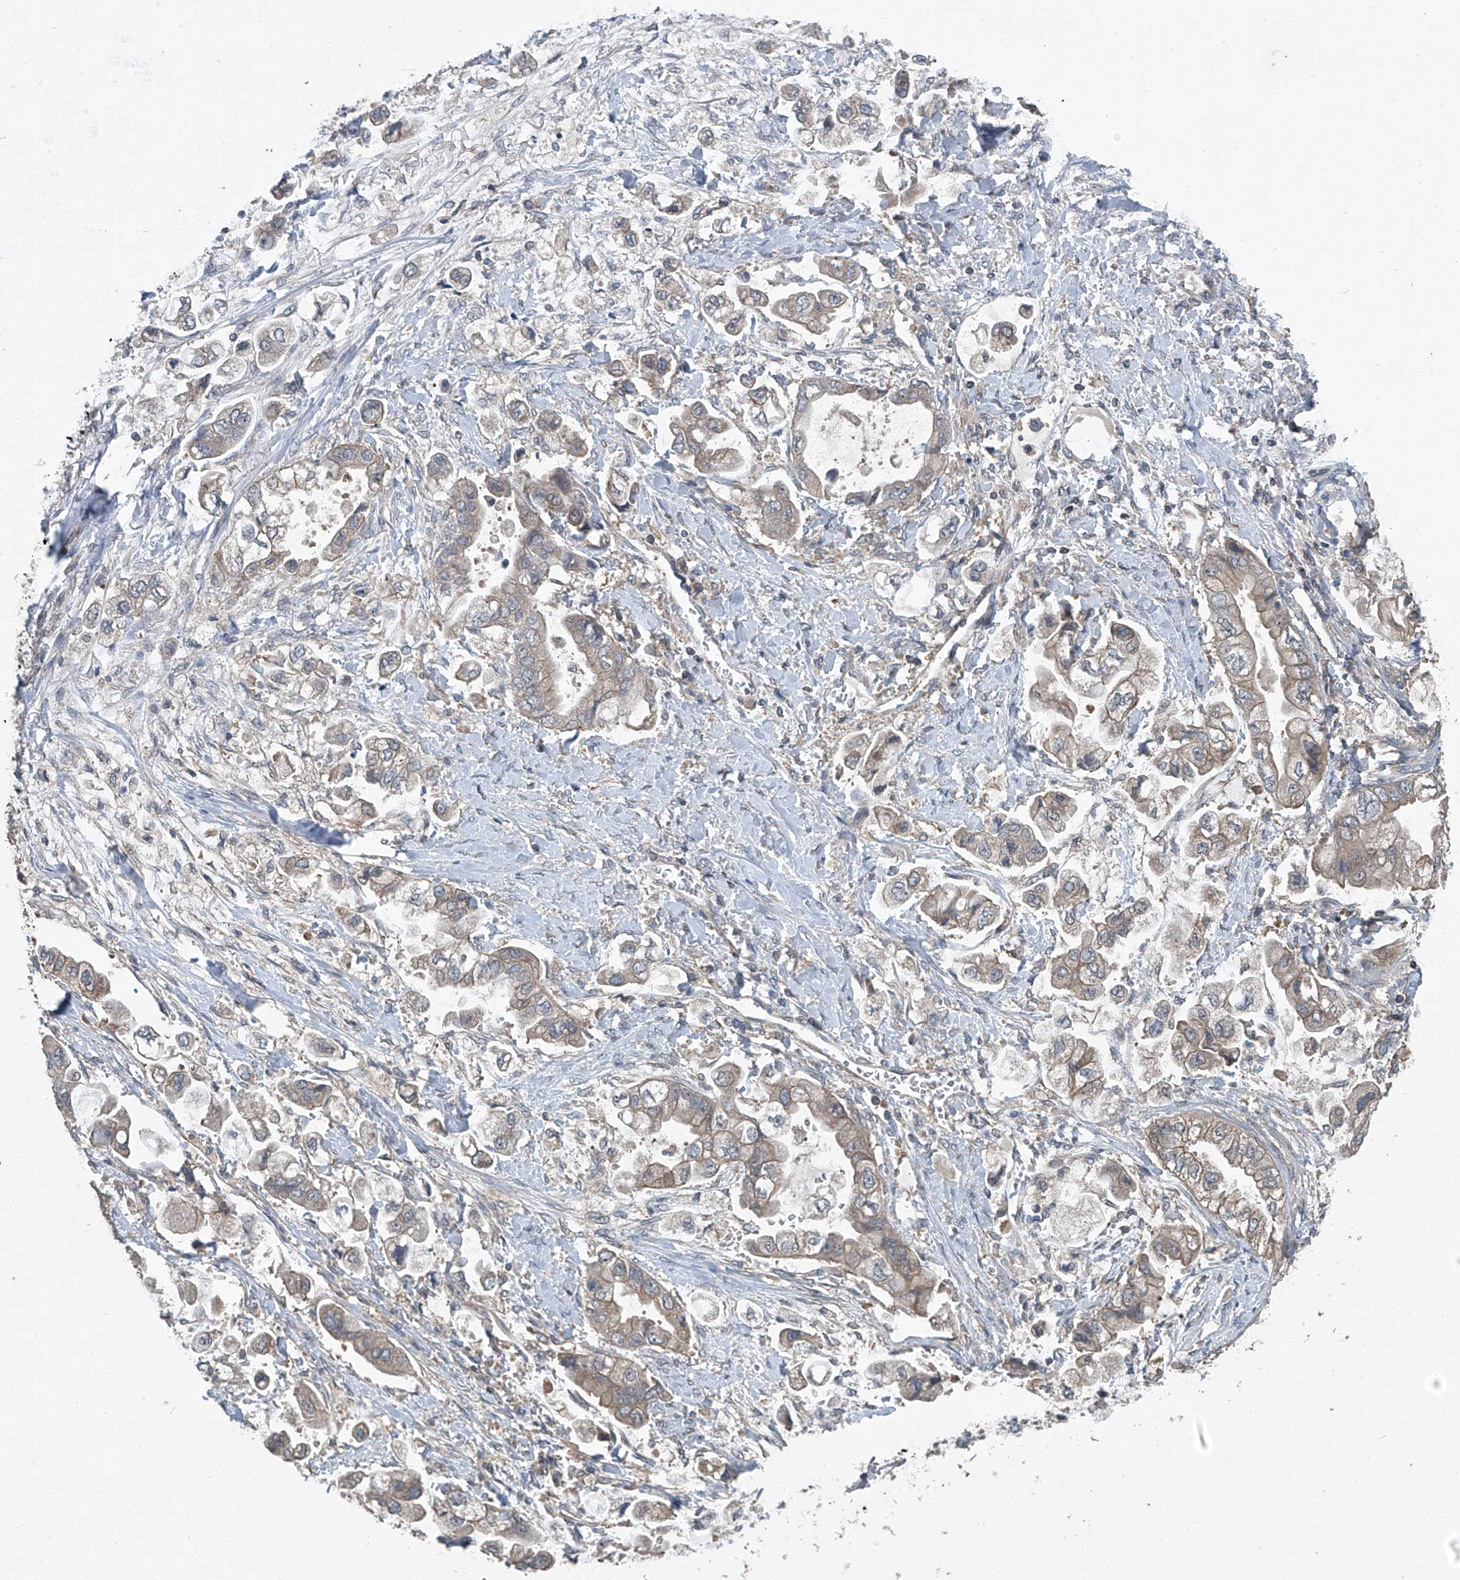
{"staining": {"intensity": "weak", "quantity": ">75%", "location": "cytoplasmic/membranous"}, "tissue": "stomach cancer", "cell_type": "Tumor cells", "image_type": "cancer", "snomed": [{"axis": "morphology", "description": "Adenocarcinoma, NOS"}, {"axis": "topography", "description": "Stomach"}], "caption": "IHC photomicrograph of neoplastic tissue: adenocarcinoma (stomach) stained using immunohistochemistry (IHC) reveals low levels of weak protein expression localized specifically in the cytoplasmic/membranous of tumor cells, appearing as a cytoplasmic/membranous brown color.", "gene": "ANKRD34A", "patient": {"sex": "male", "age": 62}}